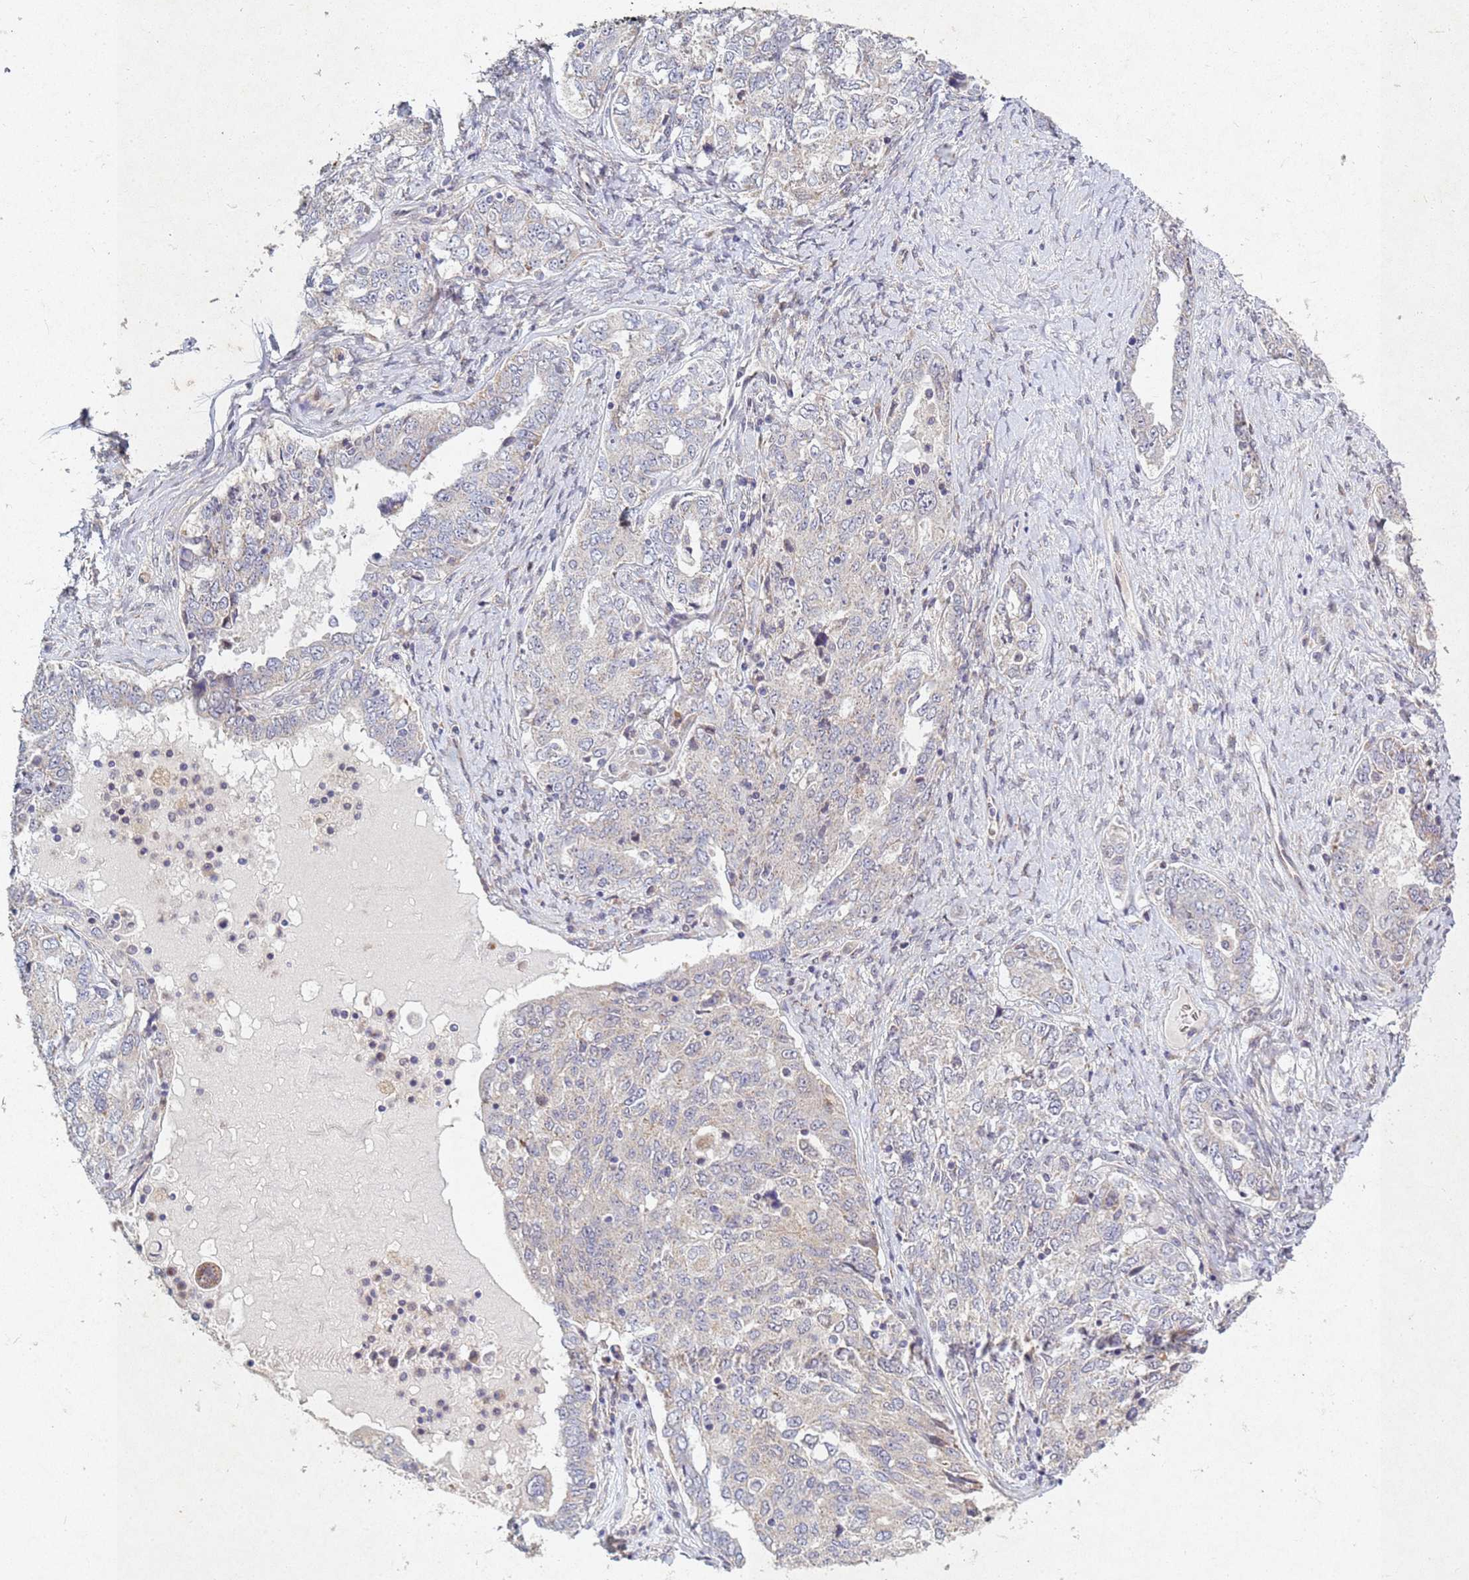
{"staining": {"intensity": "negative", "quantity": "none", "location": "none"}, "tissue": "ovarian cancer", "cell_type": "Tumor cells", "image_type": "cancer", "snomed": [{"axis": "morphology", "description": "Carcinoma, endometroid"}, {"axis": "topography", "description": "Ovary"}], "caption": "High magnification brightfield microscopy of ovarian cancer stained with DAB (3,3'-diaminobenzidine) (brown) and counterstained with hematoxylin (blue): tumor cells show no significant expression. (Stains: DAB (3,3'-diaminobenzidine) immunohistochemistry (IHC) with hematoxylin counter stain, Microscopy: brightfield microscopy at high magnification).", "gene": "TNPO2", "patient": {"sex": "female", "age": 62}}